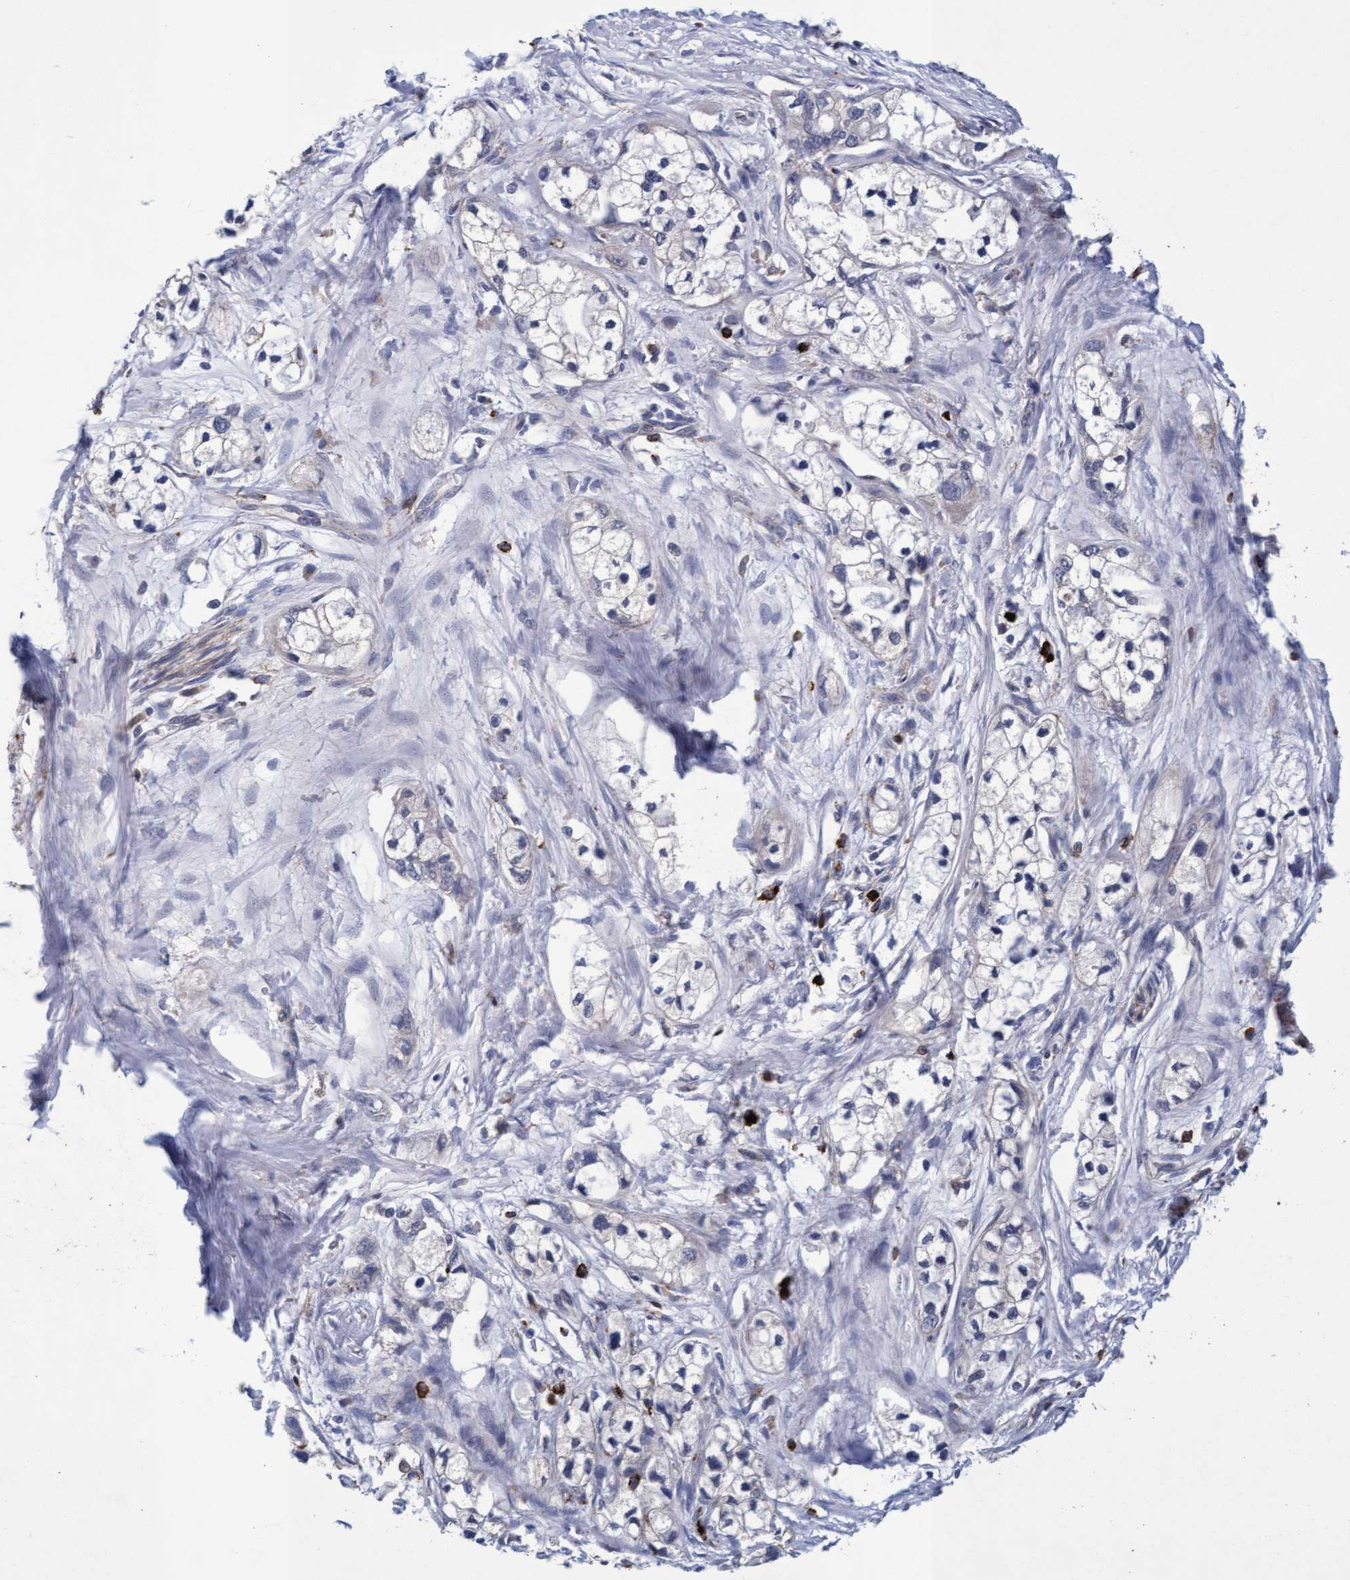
{"staining": {"intensity": "negative", "quantity": "none", "location": "none"}, "tissue": "pancreatic cancer", "cell_type": "Tumor cells", "image_type": "cancer", "snomed": [{"axis": "morphology", "description": "Adenocarcinoma, NOS"}, {"axis": "topography", "description": "Pancreas"}], "caption": "Tumor cells are negative for protein expression in human adenocarcinoma (pancreatic).", "gene": "CPQ", "patient": {"sex": "male", "age": 74}}